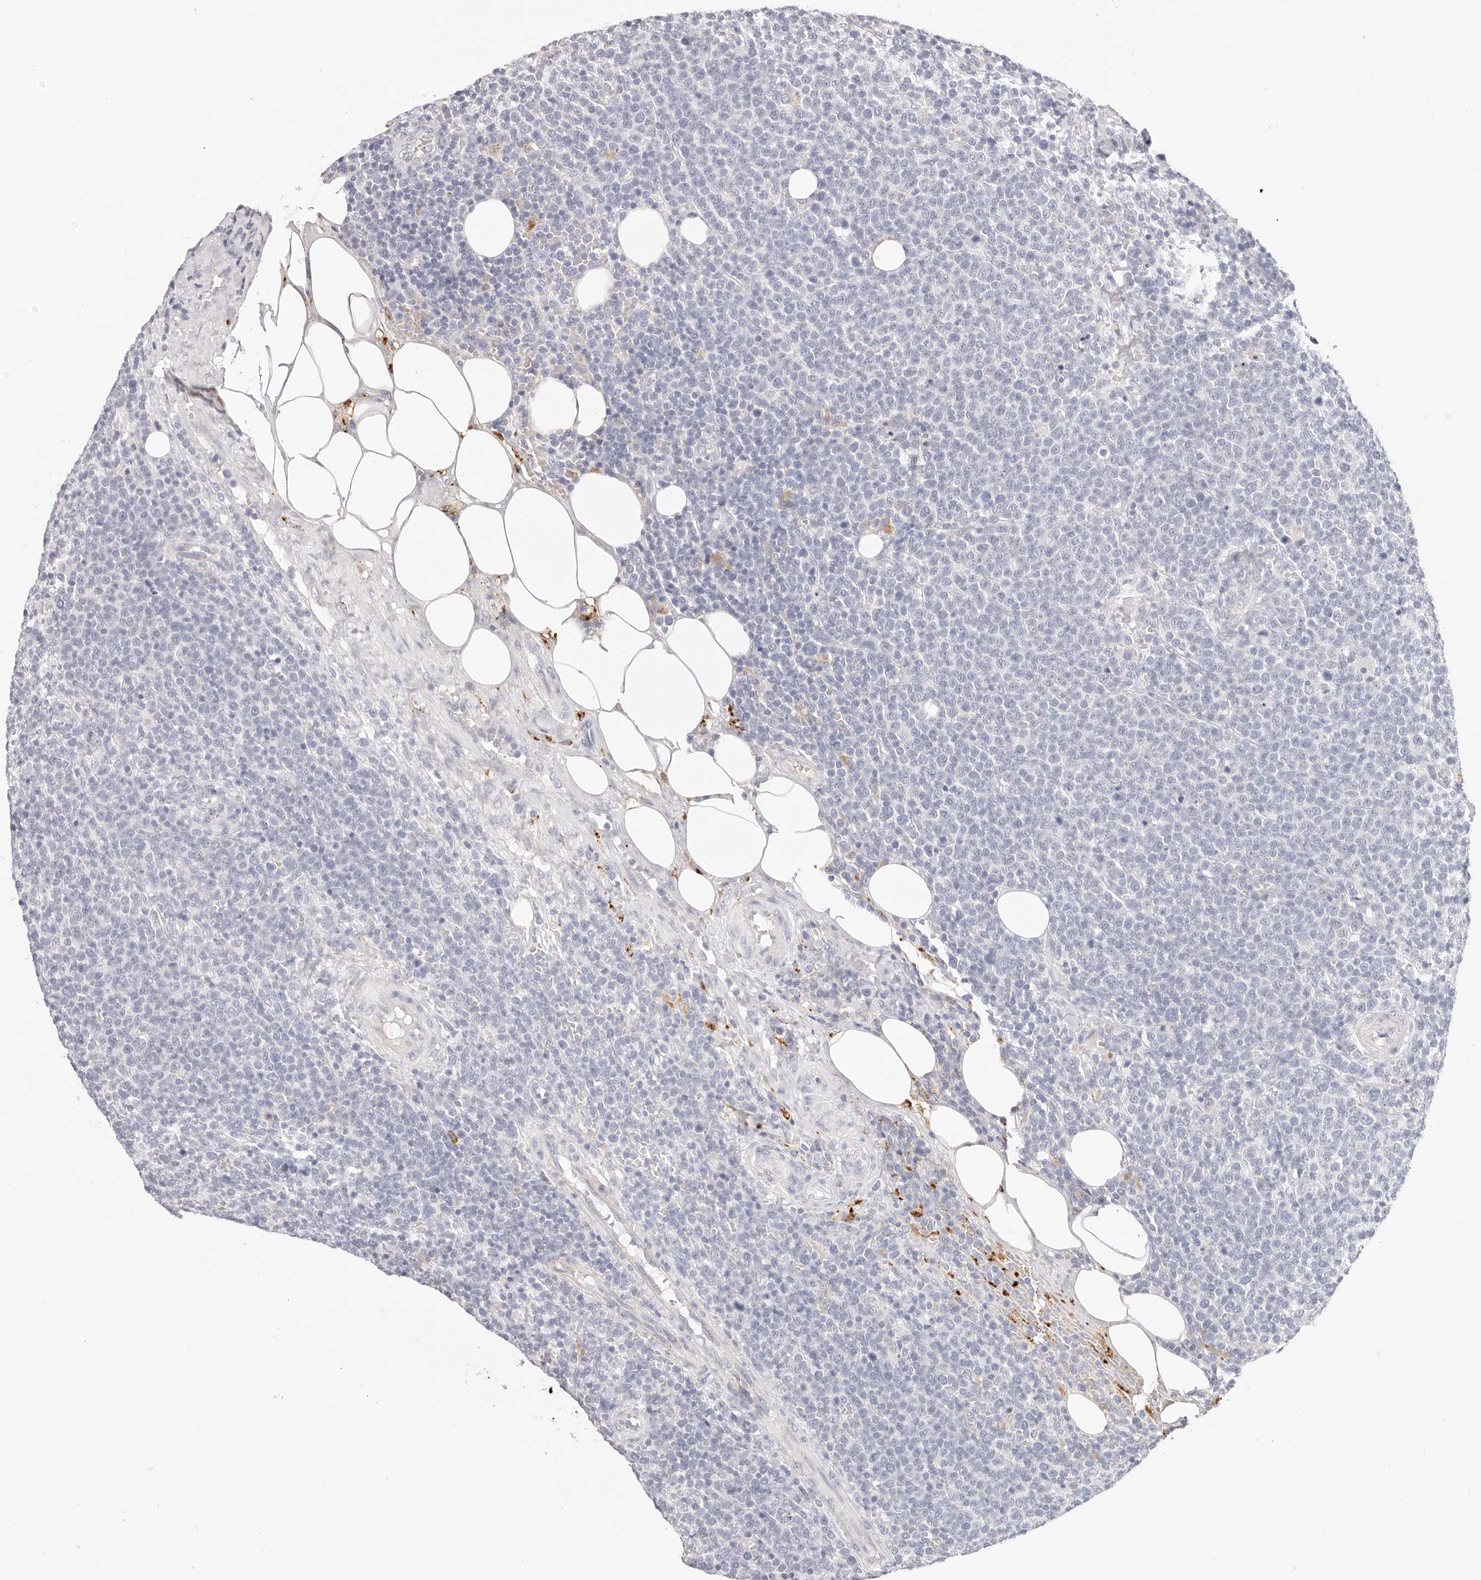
{"staining": {"intensity": "moderate", "quantity": "<25%", "location": "cytoplasmic/membranous"}, "tissue": "lymphoma", "cell_type": "Tumor cells", "image_type": "cancer", "snomed": [{"axis": "morphology", "description": "Malignant lymphoma, non-Hodgkin's type, High grade"}, {"axis": "topography", "description": "Lymph node"}], "caption": "This histopathology image reveals lymphoma stained with immunohistochemistry (IHC) to label a protein in brown. The cytoplasmic/membranous of tumor cells show moderate positivity for the protein. Nuclei are counter-stained blue.", "gene": "STKLD1", "patient": {"sex": "male", "age": 61}}